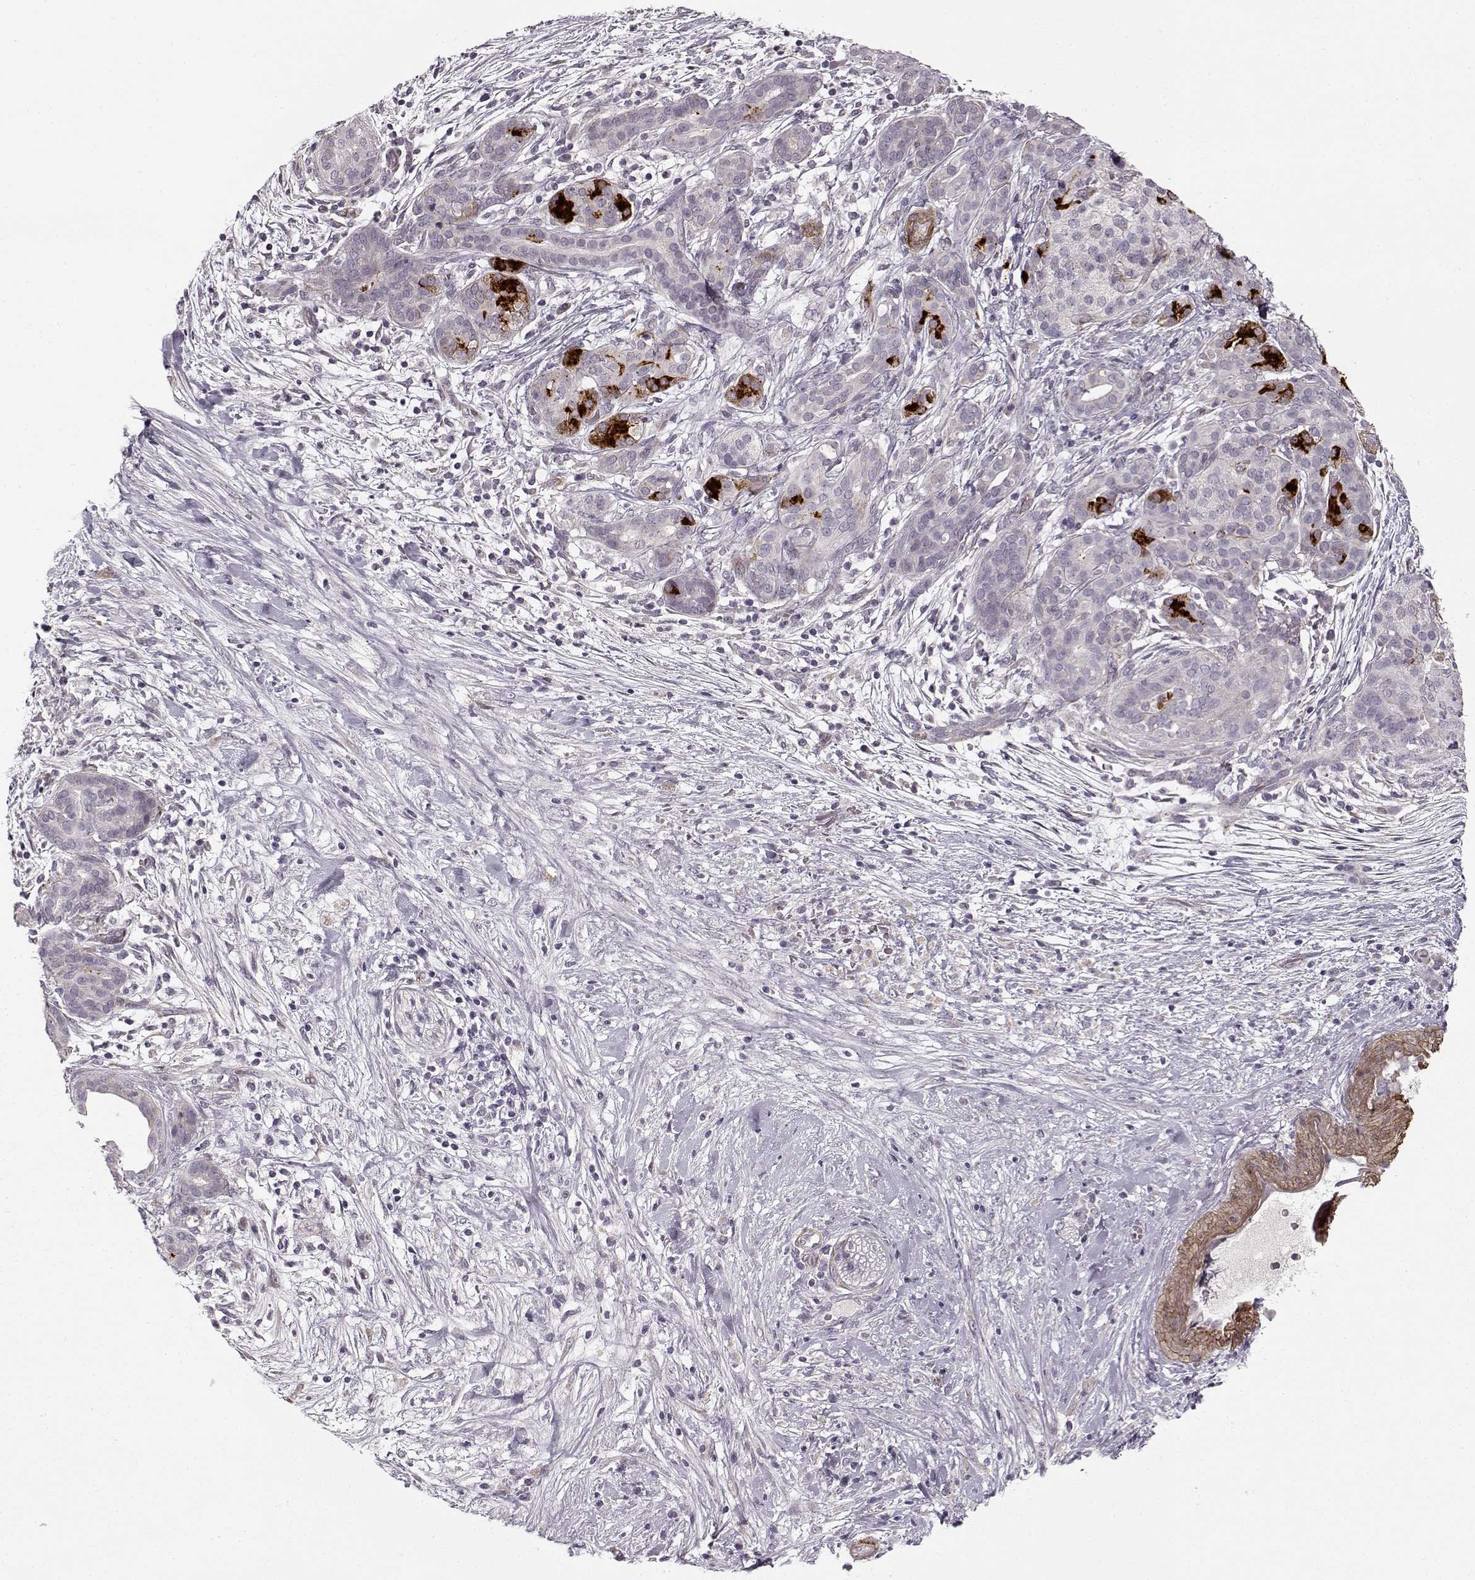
{"staining": {"intensity": "negative", "quantity": "none", "location": "none"}, "tissue": "pancreatic cancer", "cell_type": "Tumor cells", "image_type": "cancer", "snomed": [{"axis": "morphology", "description": "Adenocarcinoma, NOS"}, {"axis": "topography", "description": "Pancreas"}], "caption": "Pancreatic adenocarcinoma stained for a protein using immunohistochemistry (IHC) shows no staining tumor cells.", "gene": "LAMB2", "patient": {"sex": "male", "age": 44}}